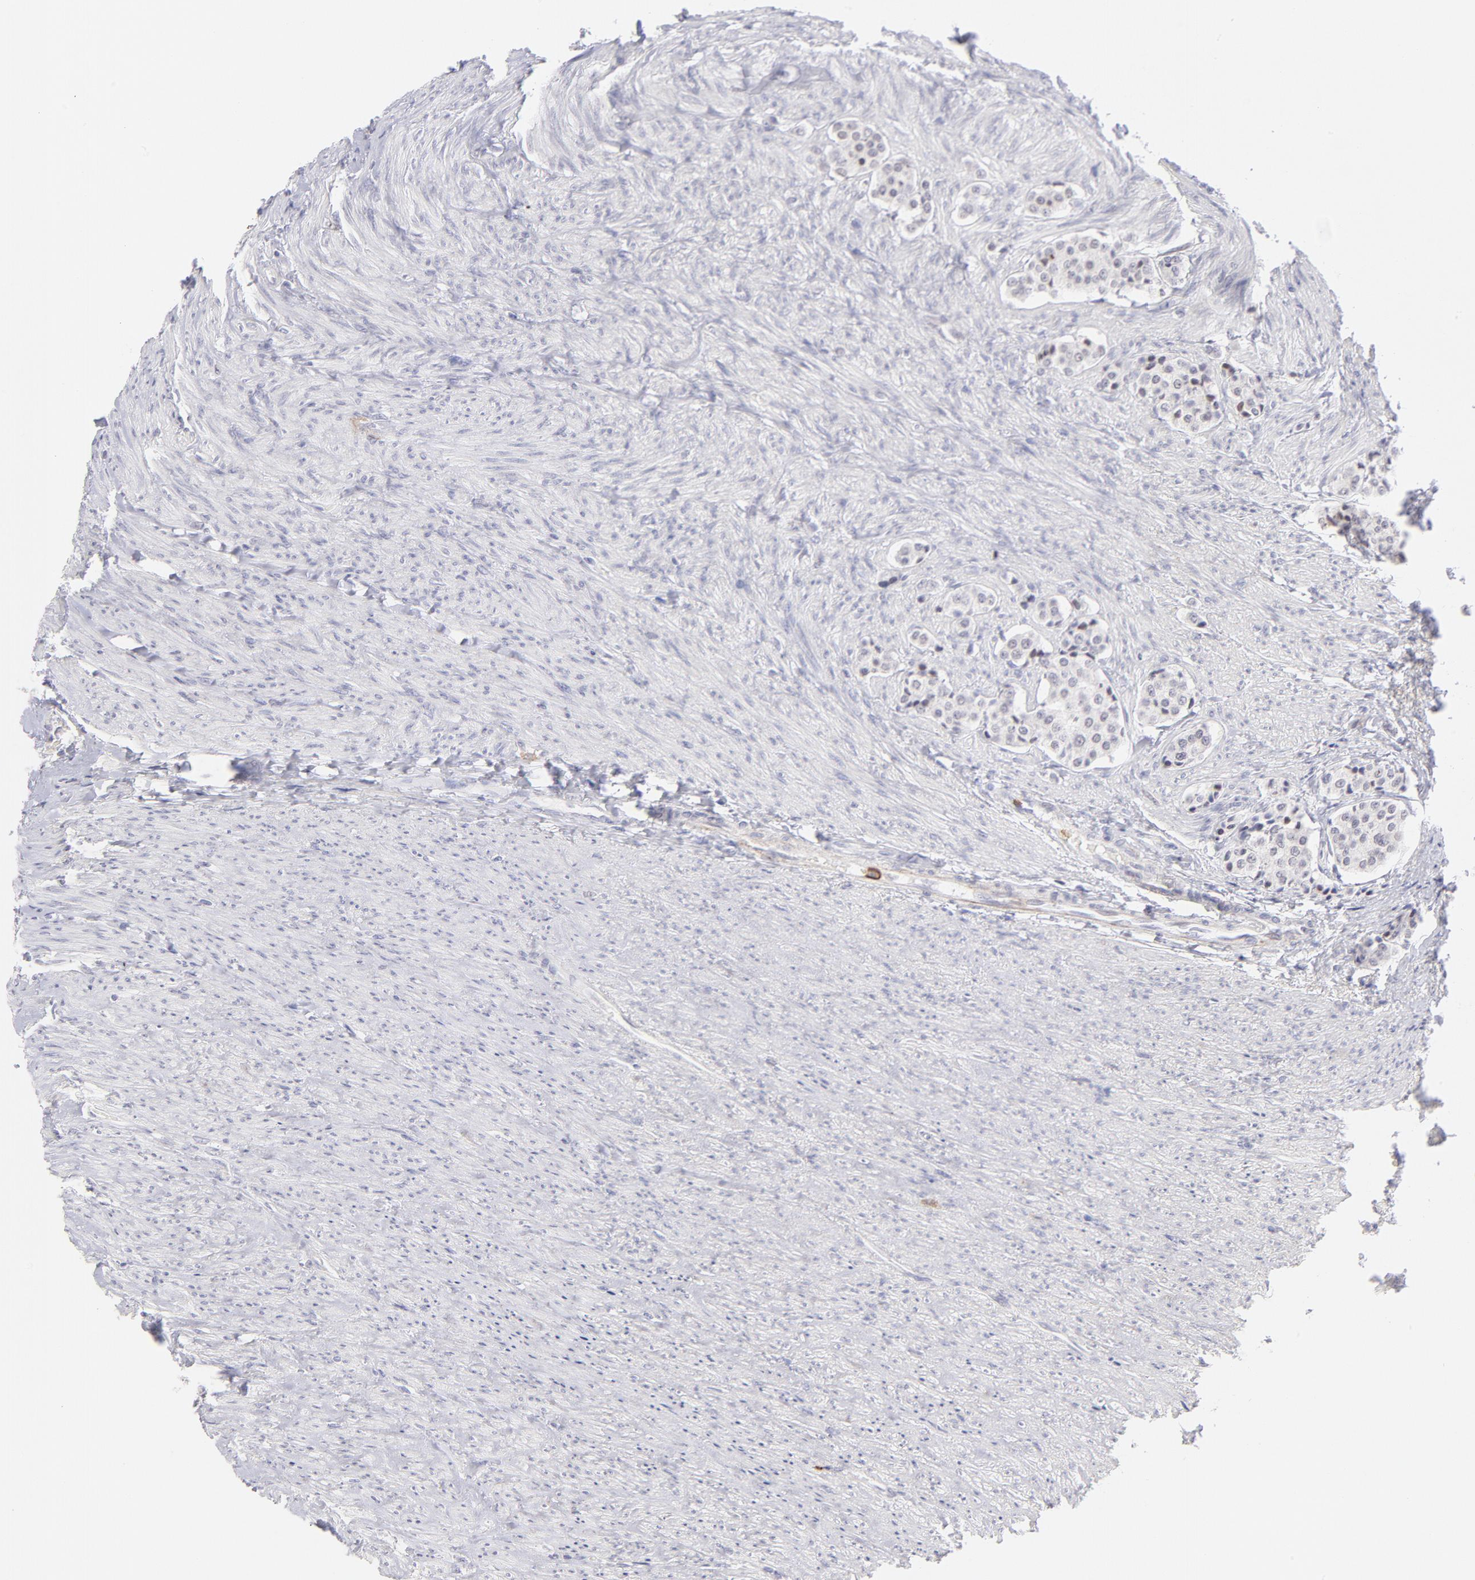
{"staining": {"intensity": "negative", "quantity": "none", "location": "none"}, "tissue": "carcinoid", "cell_type": "Tumor cells", "image_type": "cancer", "snomed": [{"axis": "morphology", "description": "Carcinoid, malignant, NOS"}, {"axis": "topography", "description": "Colon"}], "caption": "DAB immunohistochemical staining of malignant carcinoid exhibits no significant expression in tumor cells.", "gene": "LTB4R", "patient": {"sex": "female", "age": 61}}